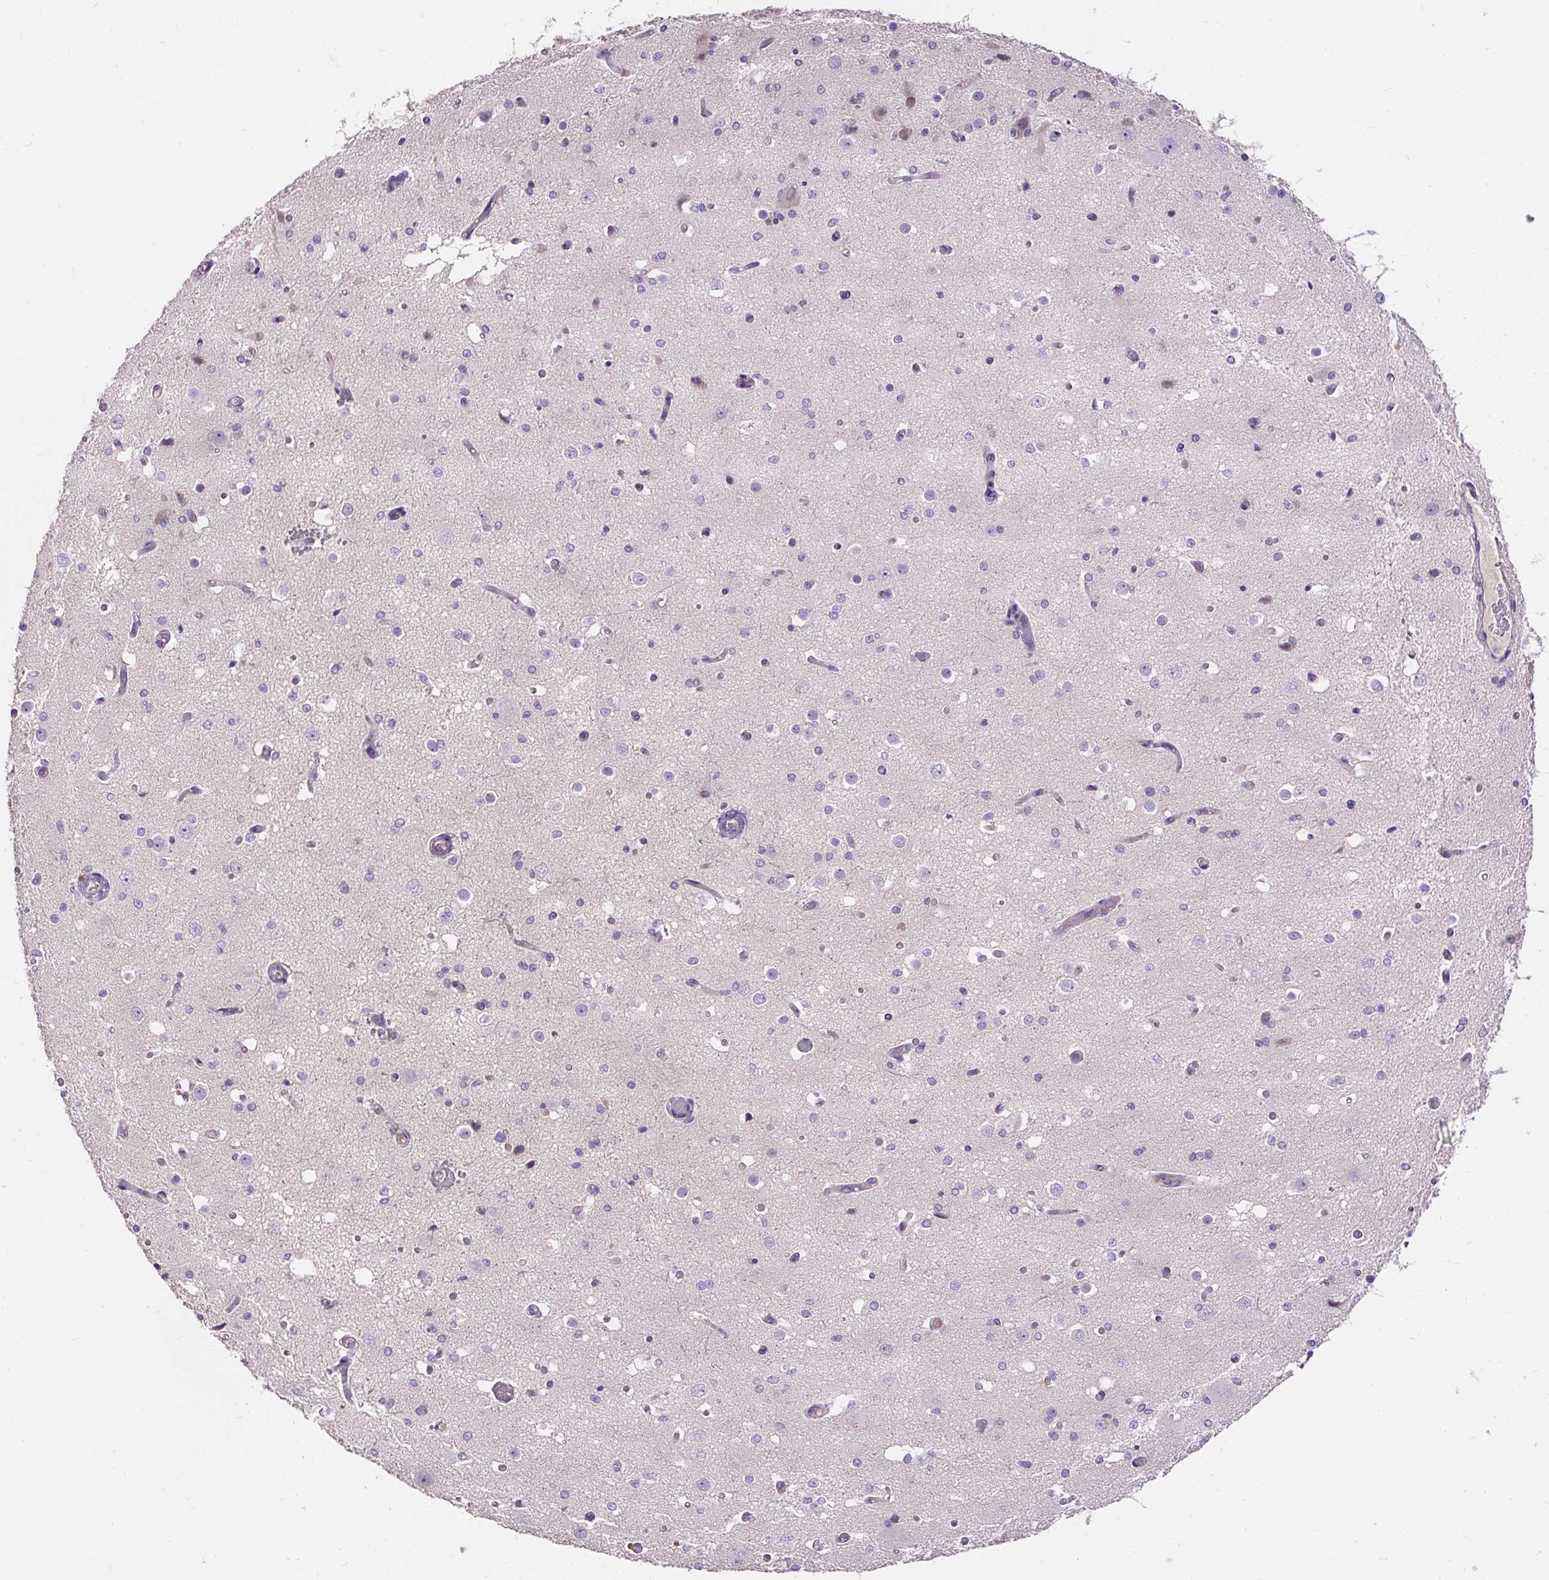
{"staining": {"intensity": "negative", "quantity": "none", "location": "none"}, "tissue": "cerebral cortex", "cell_type": "Endothelial cells", "image_type": "normal", "snomed": [{"axis": "morphology", "description": "Normal tissue, NOS"}, {"axis": "morphology", "description": "Inflammation, NOS"}, {"axis": "topography", "description": "Cerebral cortex"}], "caption": "The photomicrograph displays no staining of endothelial cells in normal cerebral cortex.", "gene": "KRTAP20", "patient": {"sex": "male", "age": 6}}